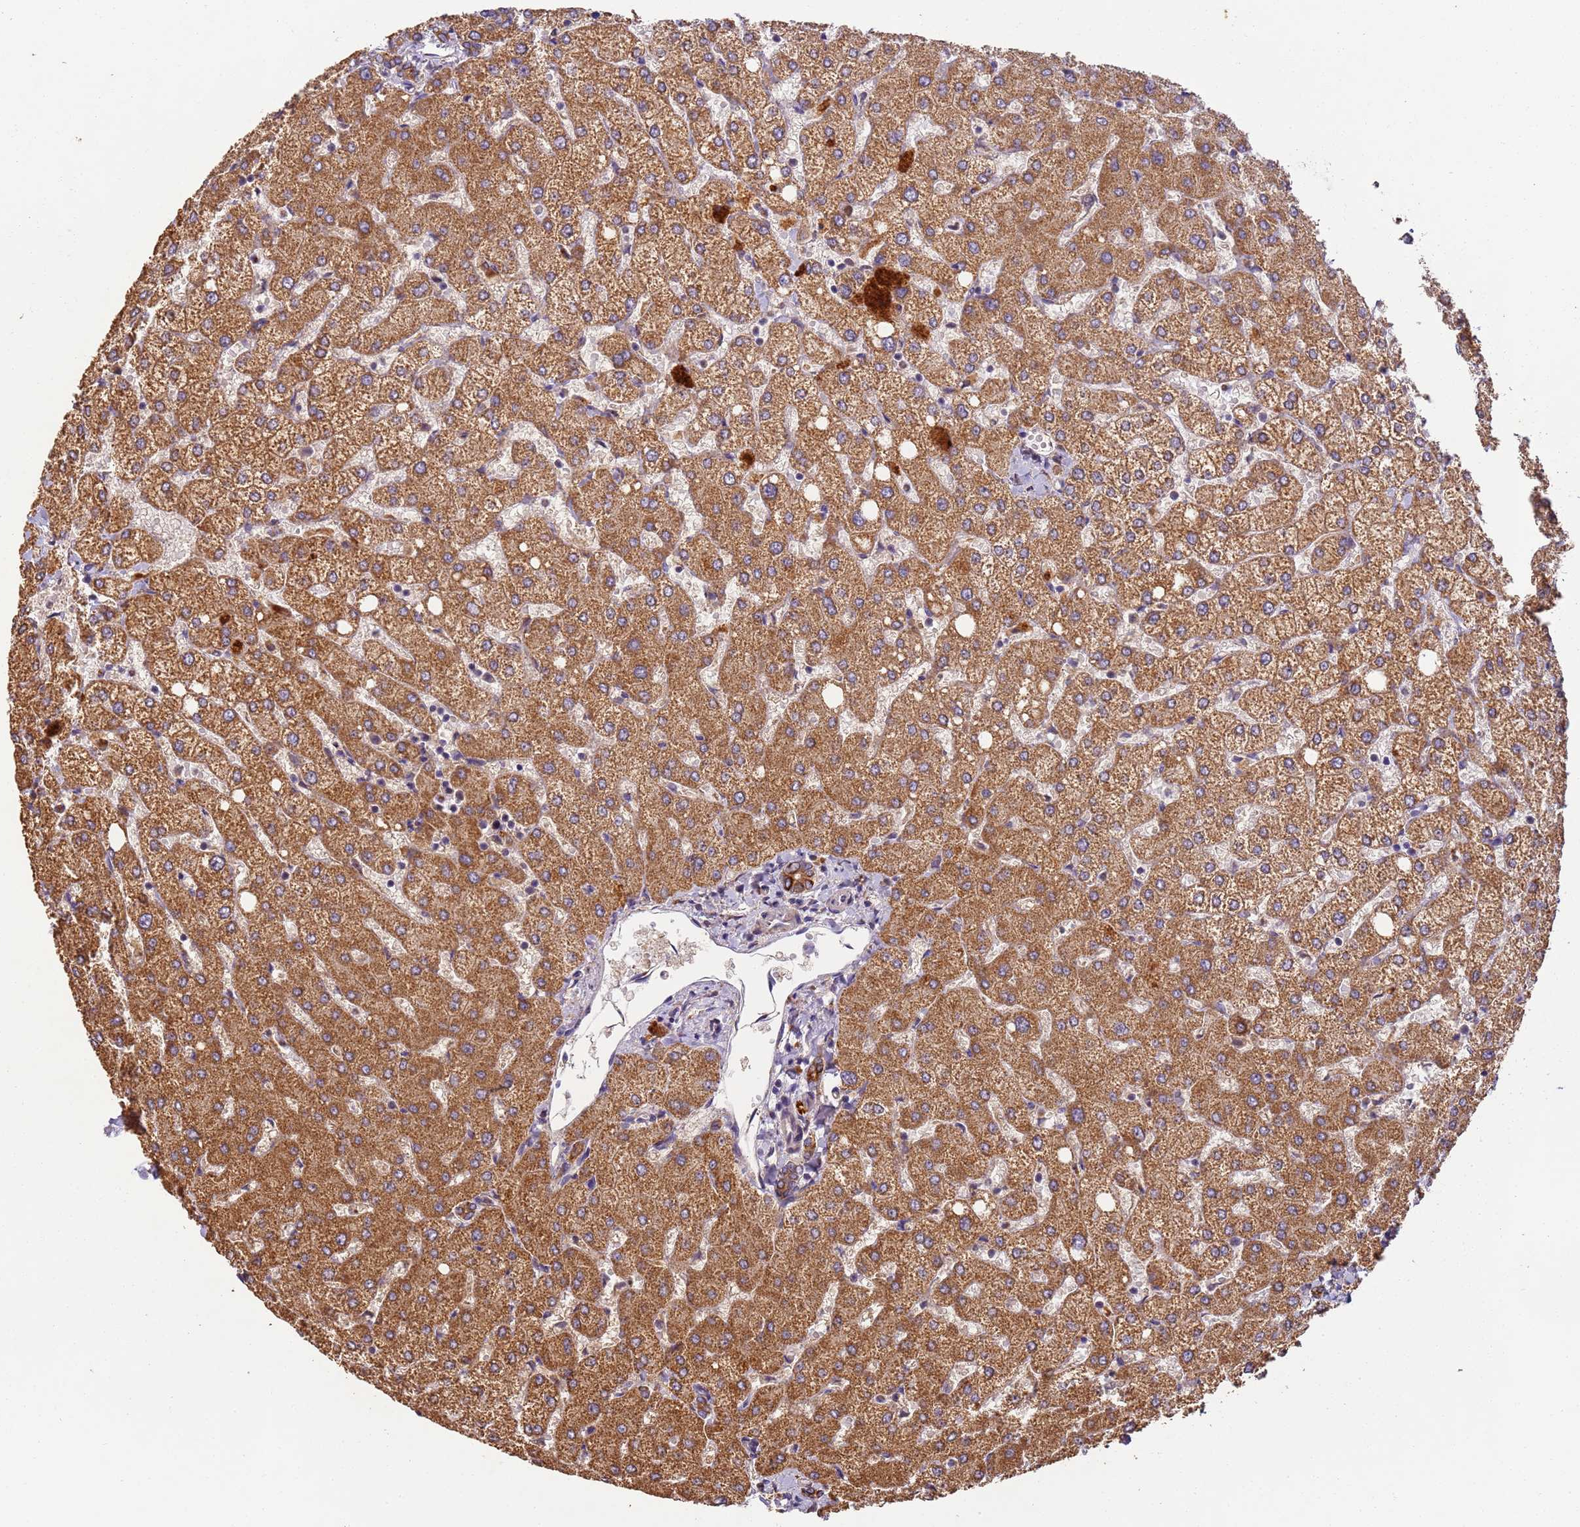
{"staining": {"intensity": "strong", "quantity": ">75%", "location": "cytoplasmic/membranous"}, "tissue": "liver", "cell_type": "Cholangiocytes", "image_type": "normal", "snomed": [{"axis": "morphology", "description": "Normal tissue, NOS"}, {"axis": "topography", "description": "Liver"}], "caption": "Unremarkable liver was stained to show a protein in brown. There is high levels of strong cytoplasmic/membranous positivity in about >75% of cholangiocytes. (brown staining indicates protein expression, while blue staining denotes nuclei).", "gene": "TIGAR", "patient": {"sex": "female", "age": 54}}